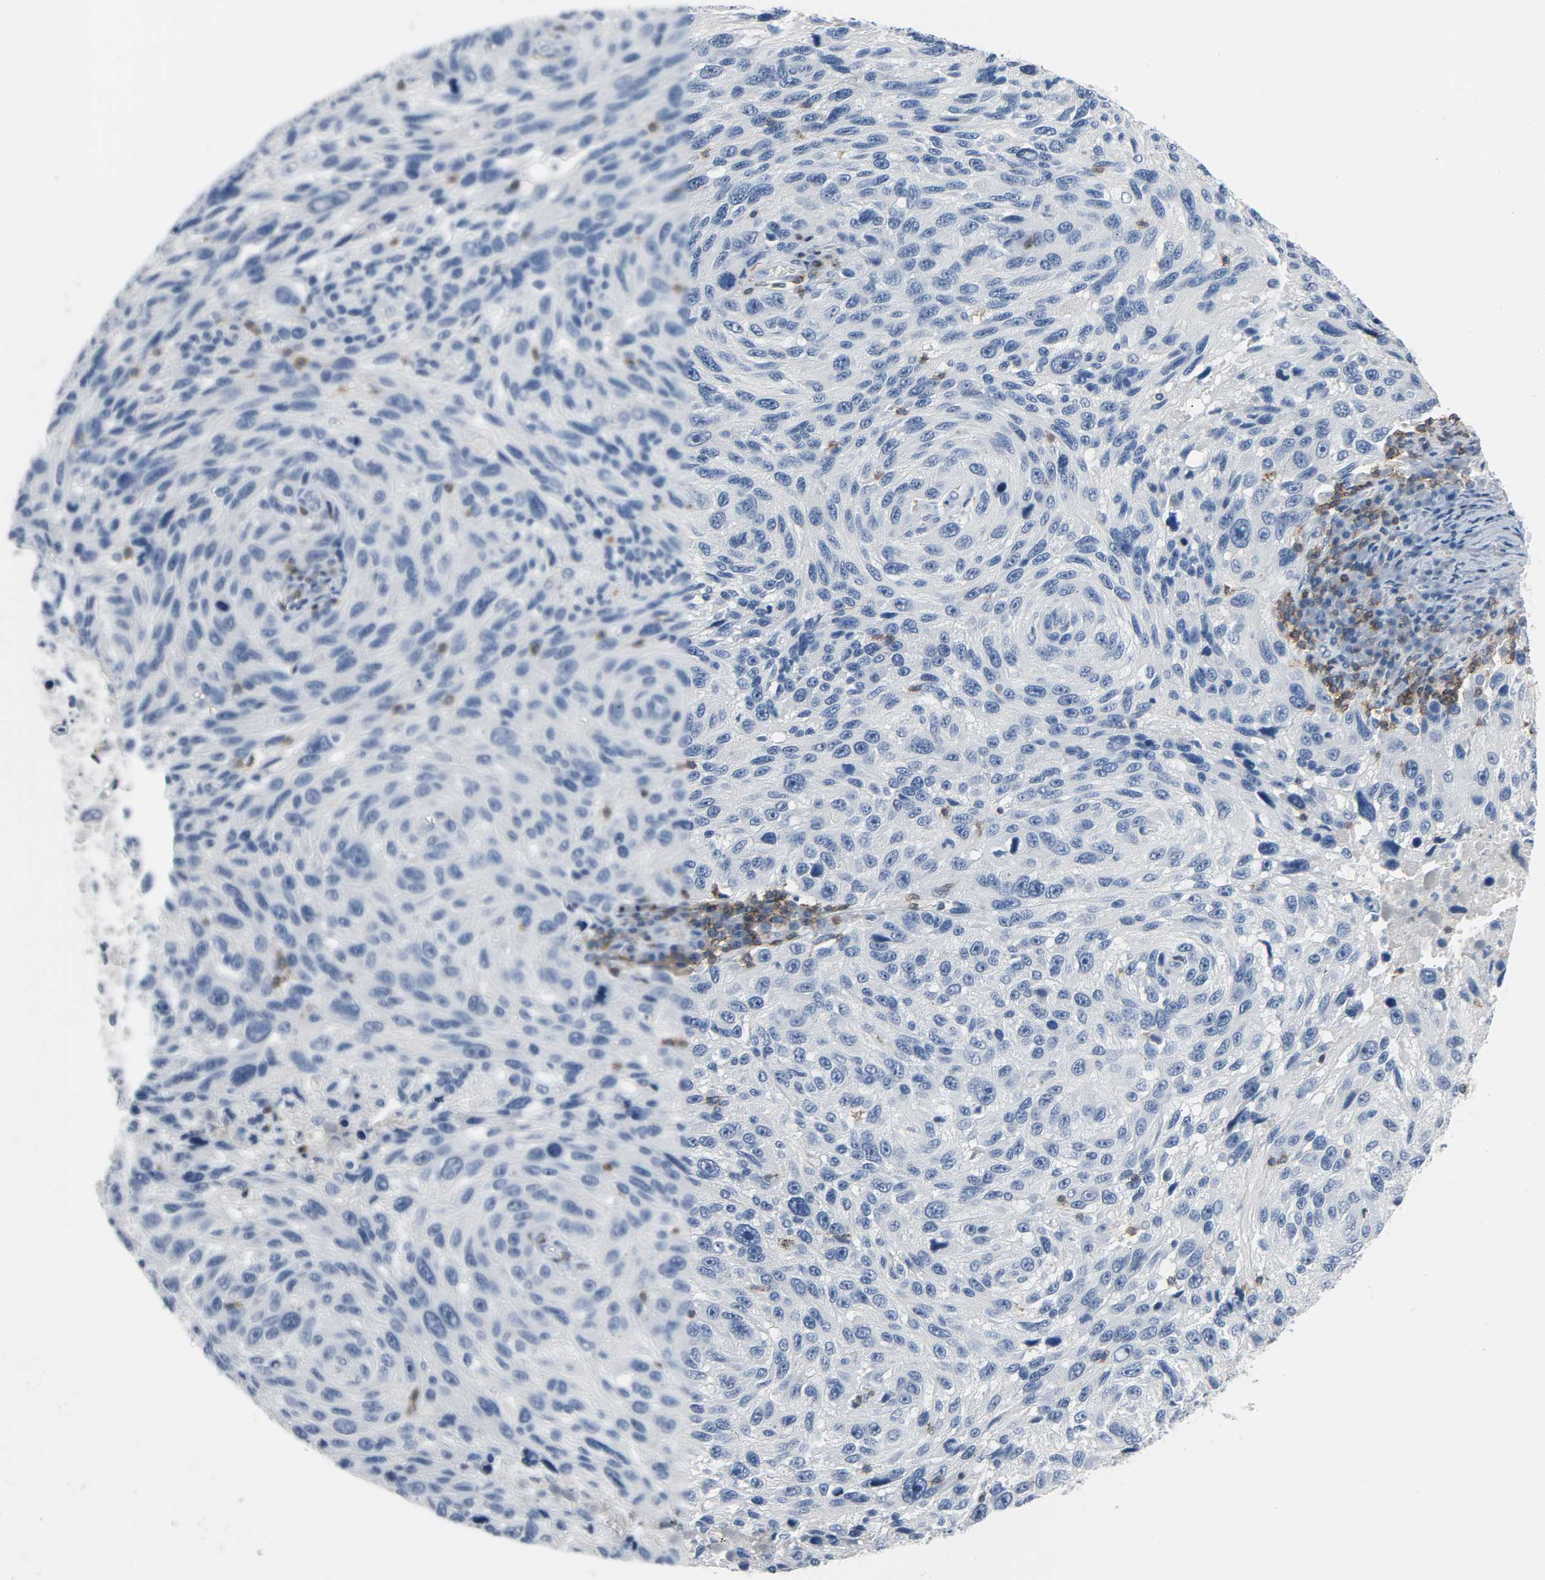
{"staining": {"intensity": "negative", "quantity": "none", "location": "none"}, "tissue": "melanoma", "cell_type": "Tumor cells", "image_type": "cancer", "snomed": [{"axis": "morphology", "description": "Malignant melanoma, NOS"}, {"axis": "topography", "description": "Skin"}], "caption": "There is no significant expression in tumor cells of malignant melanoma. Brightfield microscopy of IHC stained with DAB (brown) and hematoxylin (blue), captured at high magnification.", "gene": "LCK", "patient": {"sex": "male", "age": 53}}